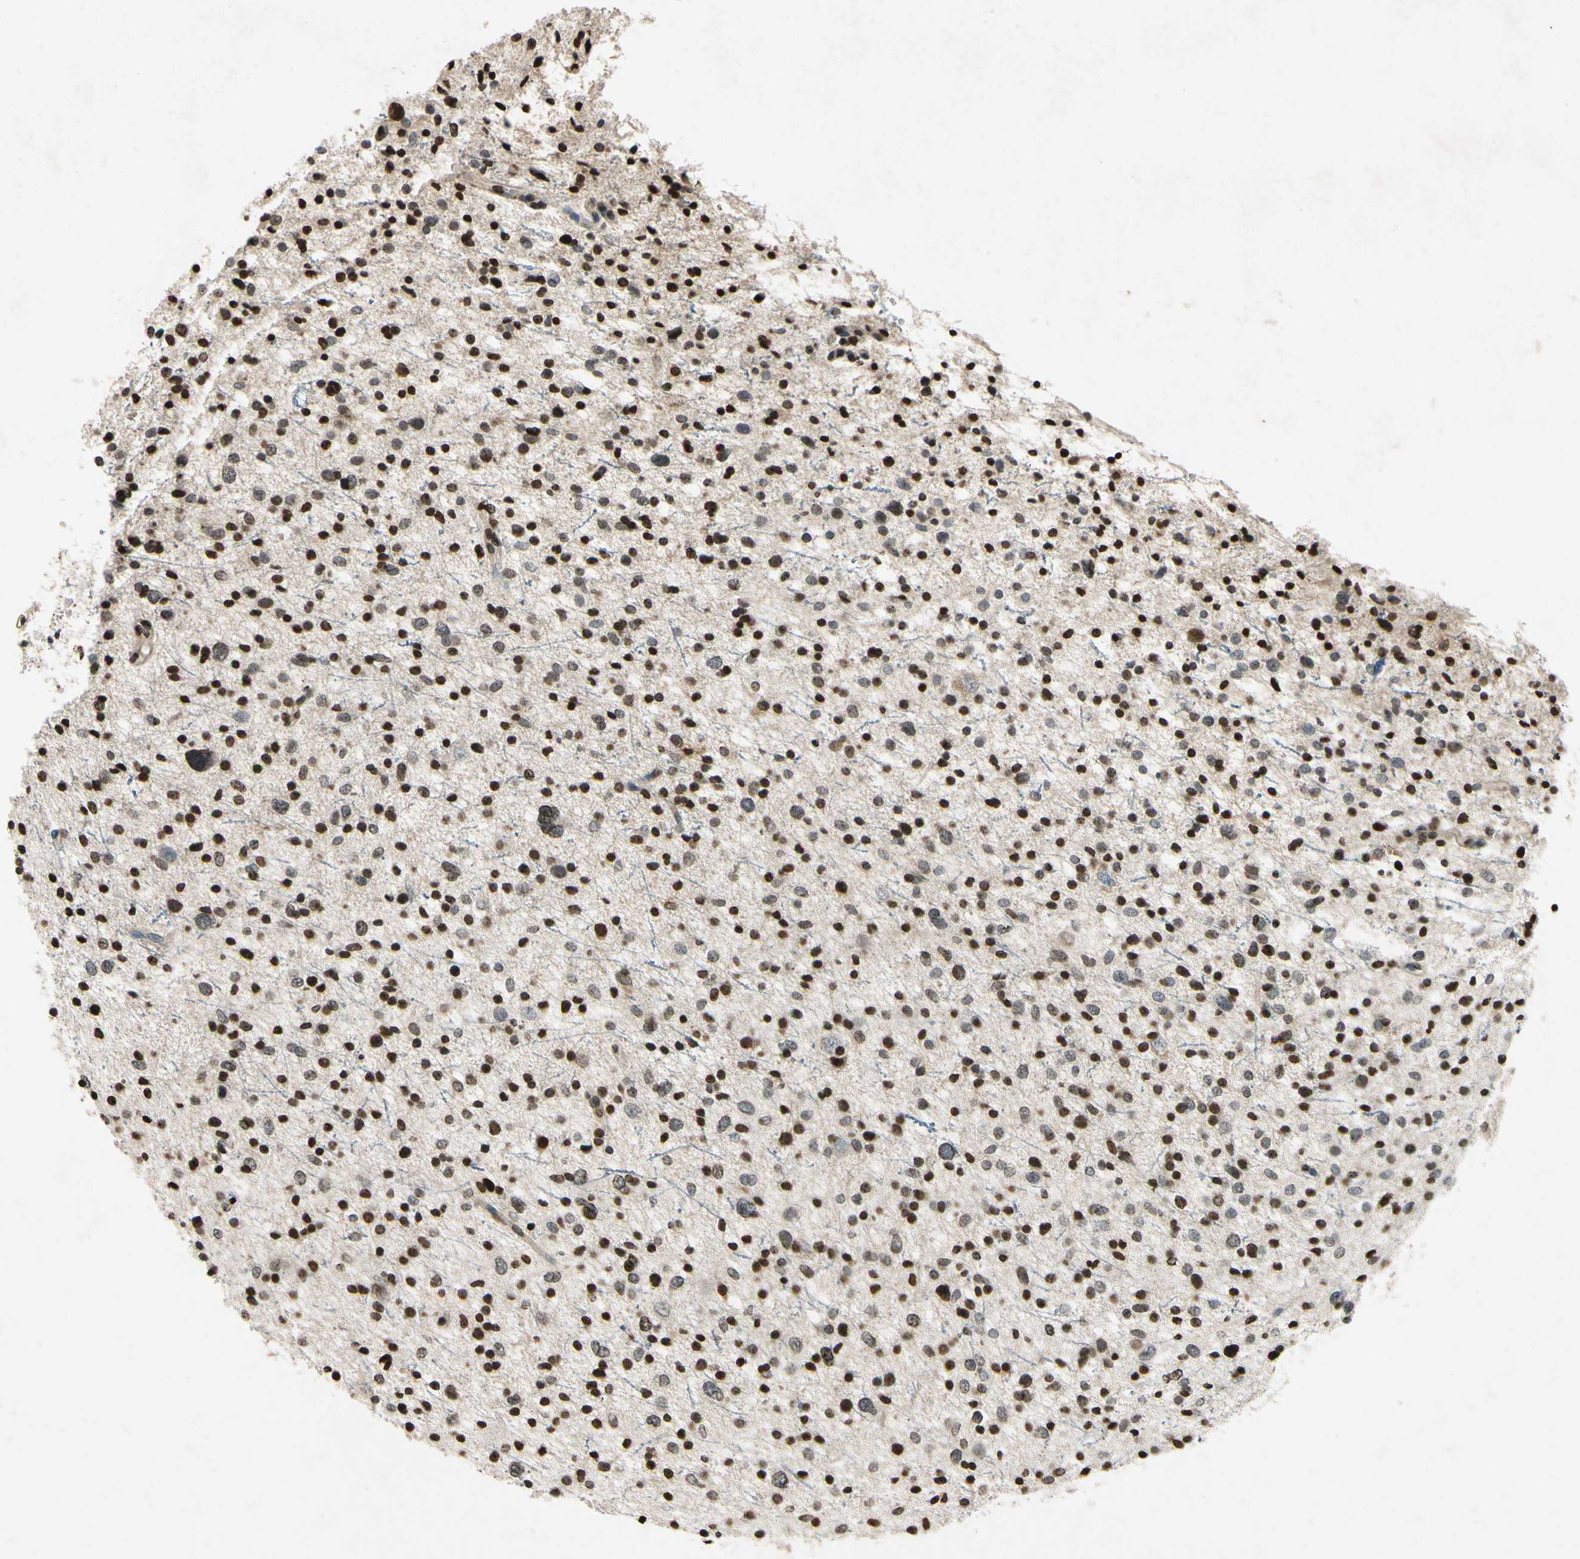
{"staining": {"intensity": "strong", "quantity": ">75%", "location": "nuclear"}, "tissue": "glioma", "cell_type": "Tumor cells", "image_type": "cancer", "snomed": [{"axis": "morphology", "description": "Glioma, malignant, Low grade"}, {"axis": "topography", "description": "Brain"}], "caption": "IHC (DAB) staining of glioma displays strong nuclear protein expression in approximately >75% of tumor cells. The protein is stained brown, and the nuclei are stained in blue (DAB (3,3'-diaminobenzidine) IHC with brightfield microscopy, high magnification).", "gene": "HOXB3", "patient": {"sex": "female", "age": 37}}